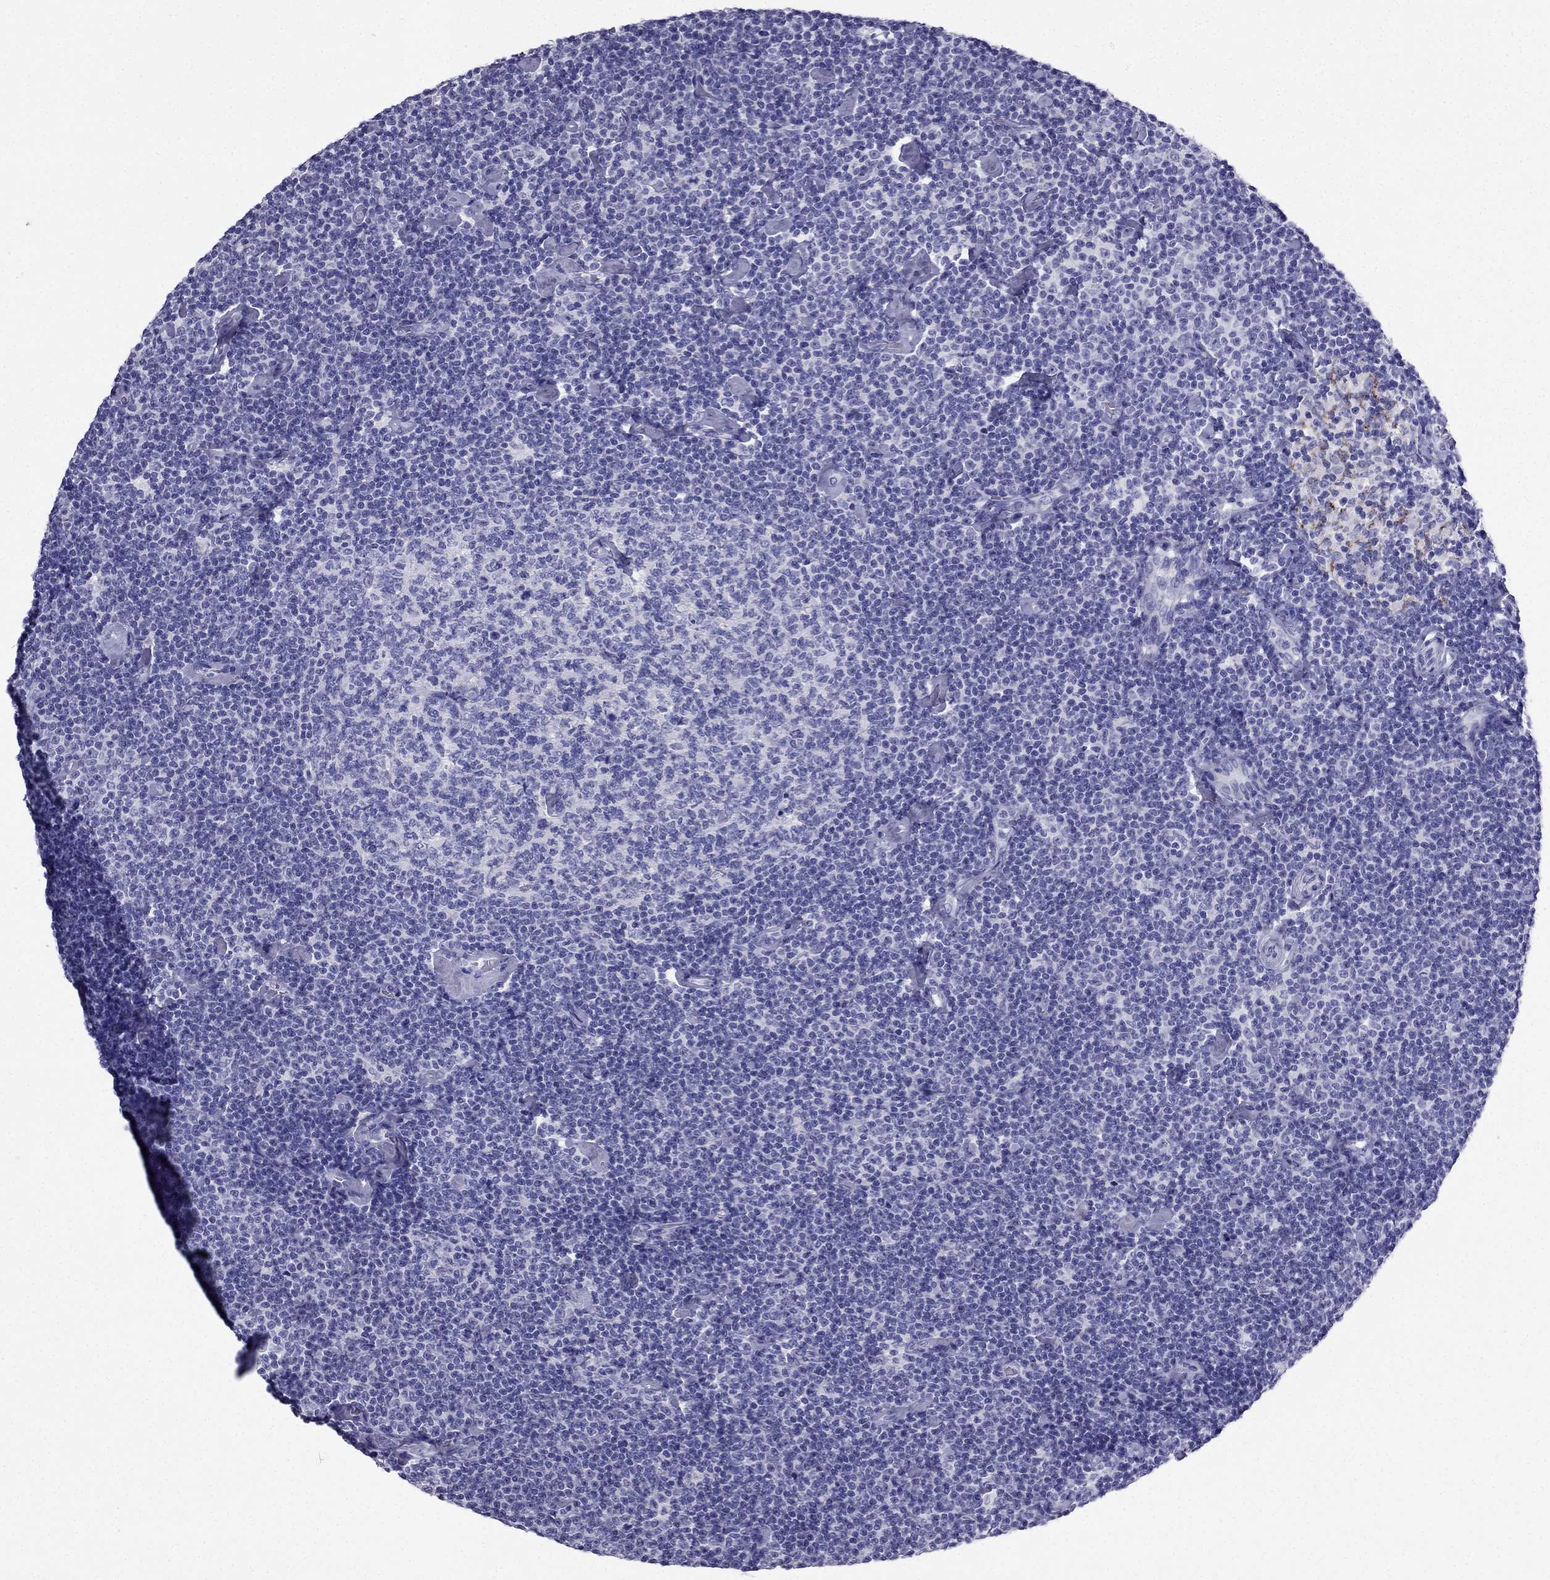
{"staining": {"intensity": "negative", "quantity": "none", "location": "none"}, "tissue": "lymphoma", "cell_type": "Tumor cells", "image_type": "cancer", "snomed": [{"axis": "morphology", "description": "Malignant lymphoma, non-Hodgkin's type, Low grade"}, {"axis": "topography", "description": "Lymph node"}], "caption": "An image of human lymphoma is negative for staining in tumor cells. (DAB immunohistochemistry with hematoxylin counter stain).", "gene": "PTH", "patient": {"sex": "male", "age": 81}}